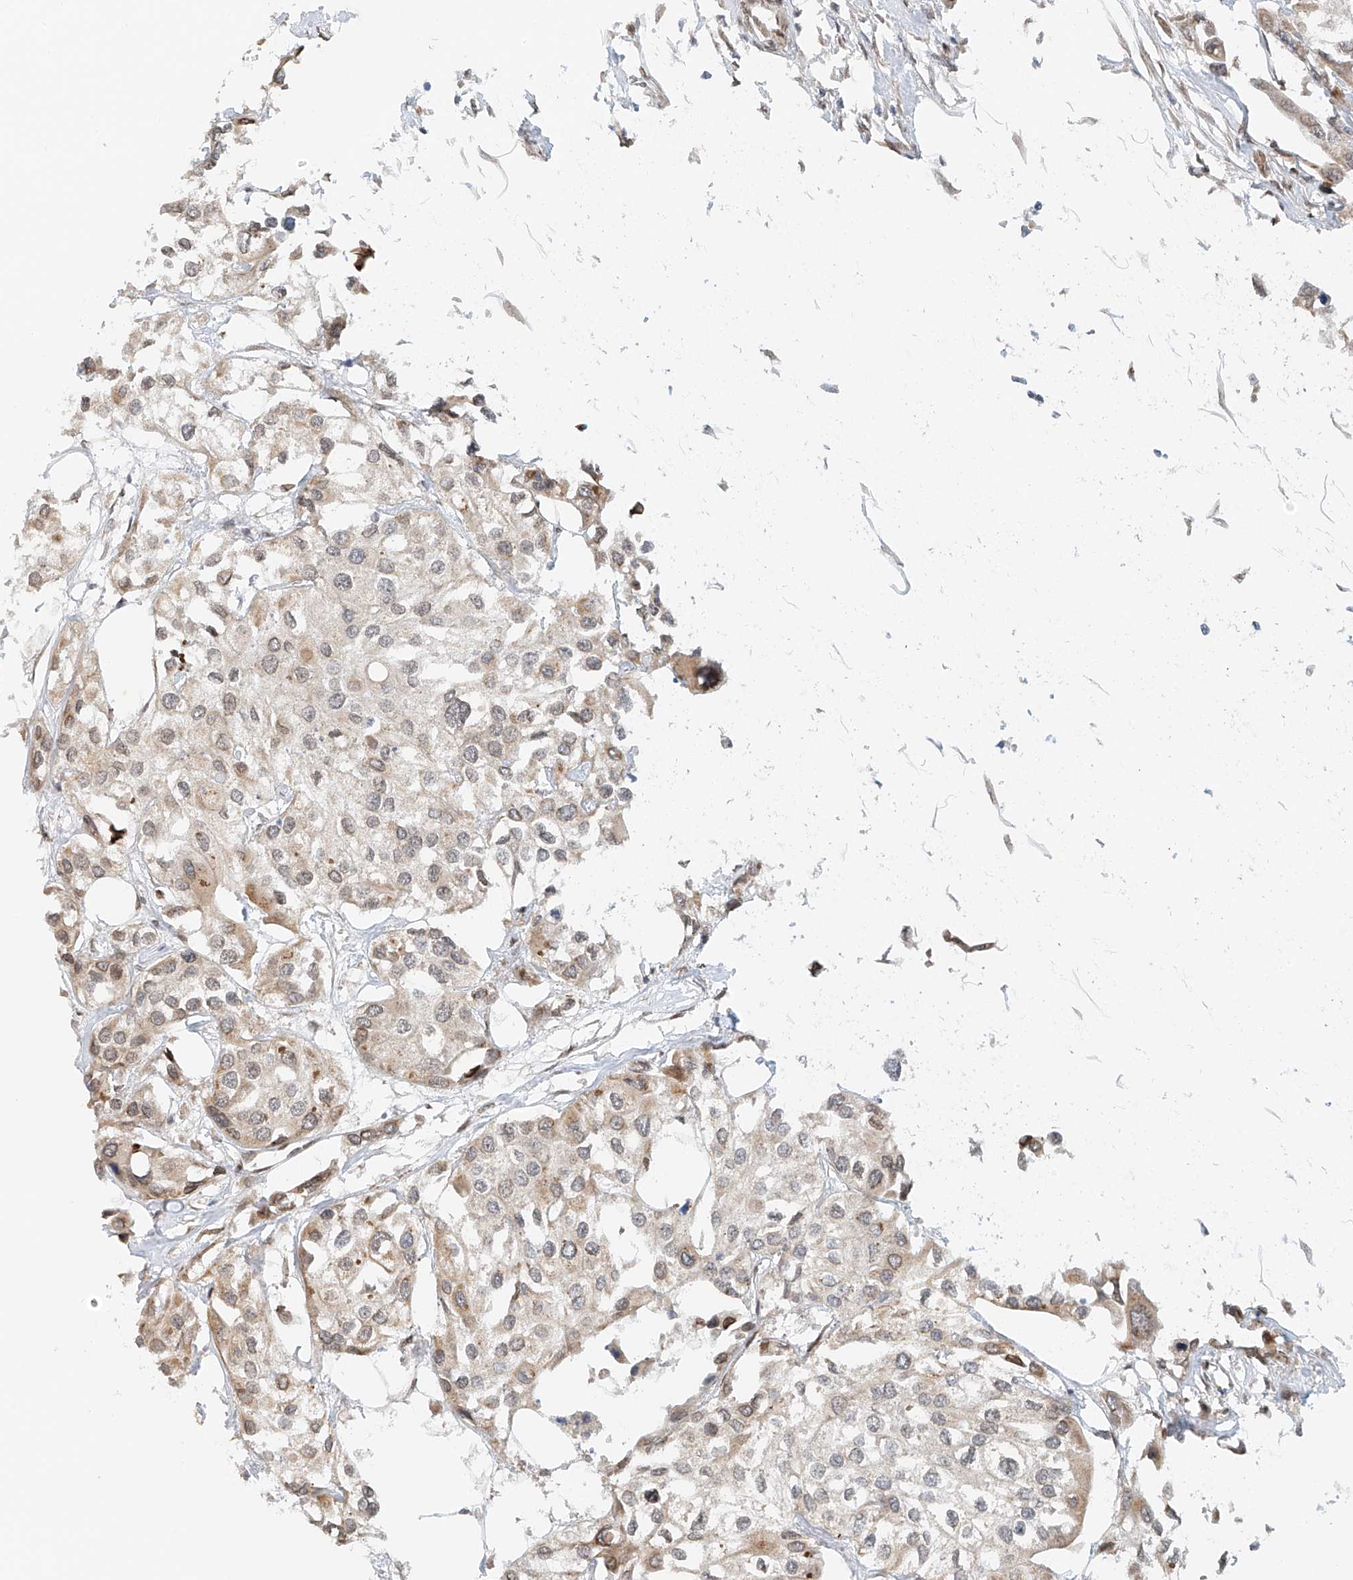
{"staining": {"intensity": "weak", "quantity": "<25%", "location": "cytoplasmic/membranous"}, "tissue": "urothelial cancer", "cell_type": "Tumor cells", "image_type": "cancer", "snomed": [{"axis": "morphology", "description": "Urothelial carcinoma, High grade"}, {"axis": "topography", "description": "Urinary bladder"}], "caption": "Urothelial cancer stained for a protein using immunohistochemistry (IHC) demonstrates no staining tumor cells.", "gene": "STARD9", "patient": {"sex": "male", "age": 64}}